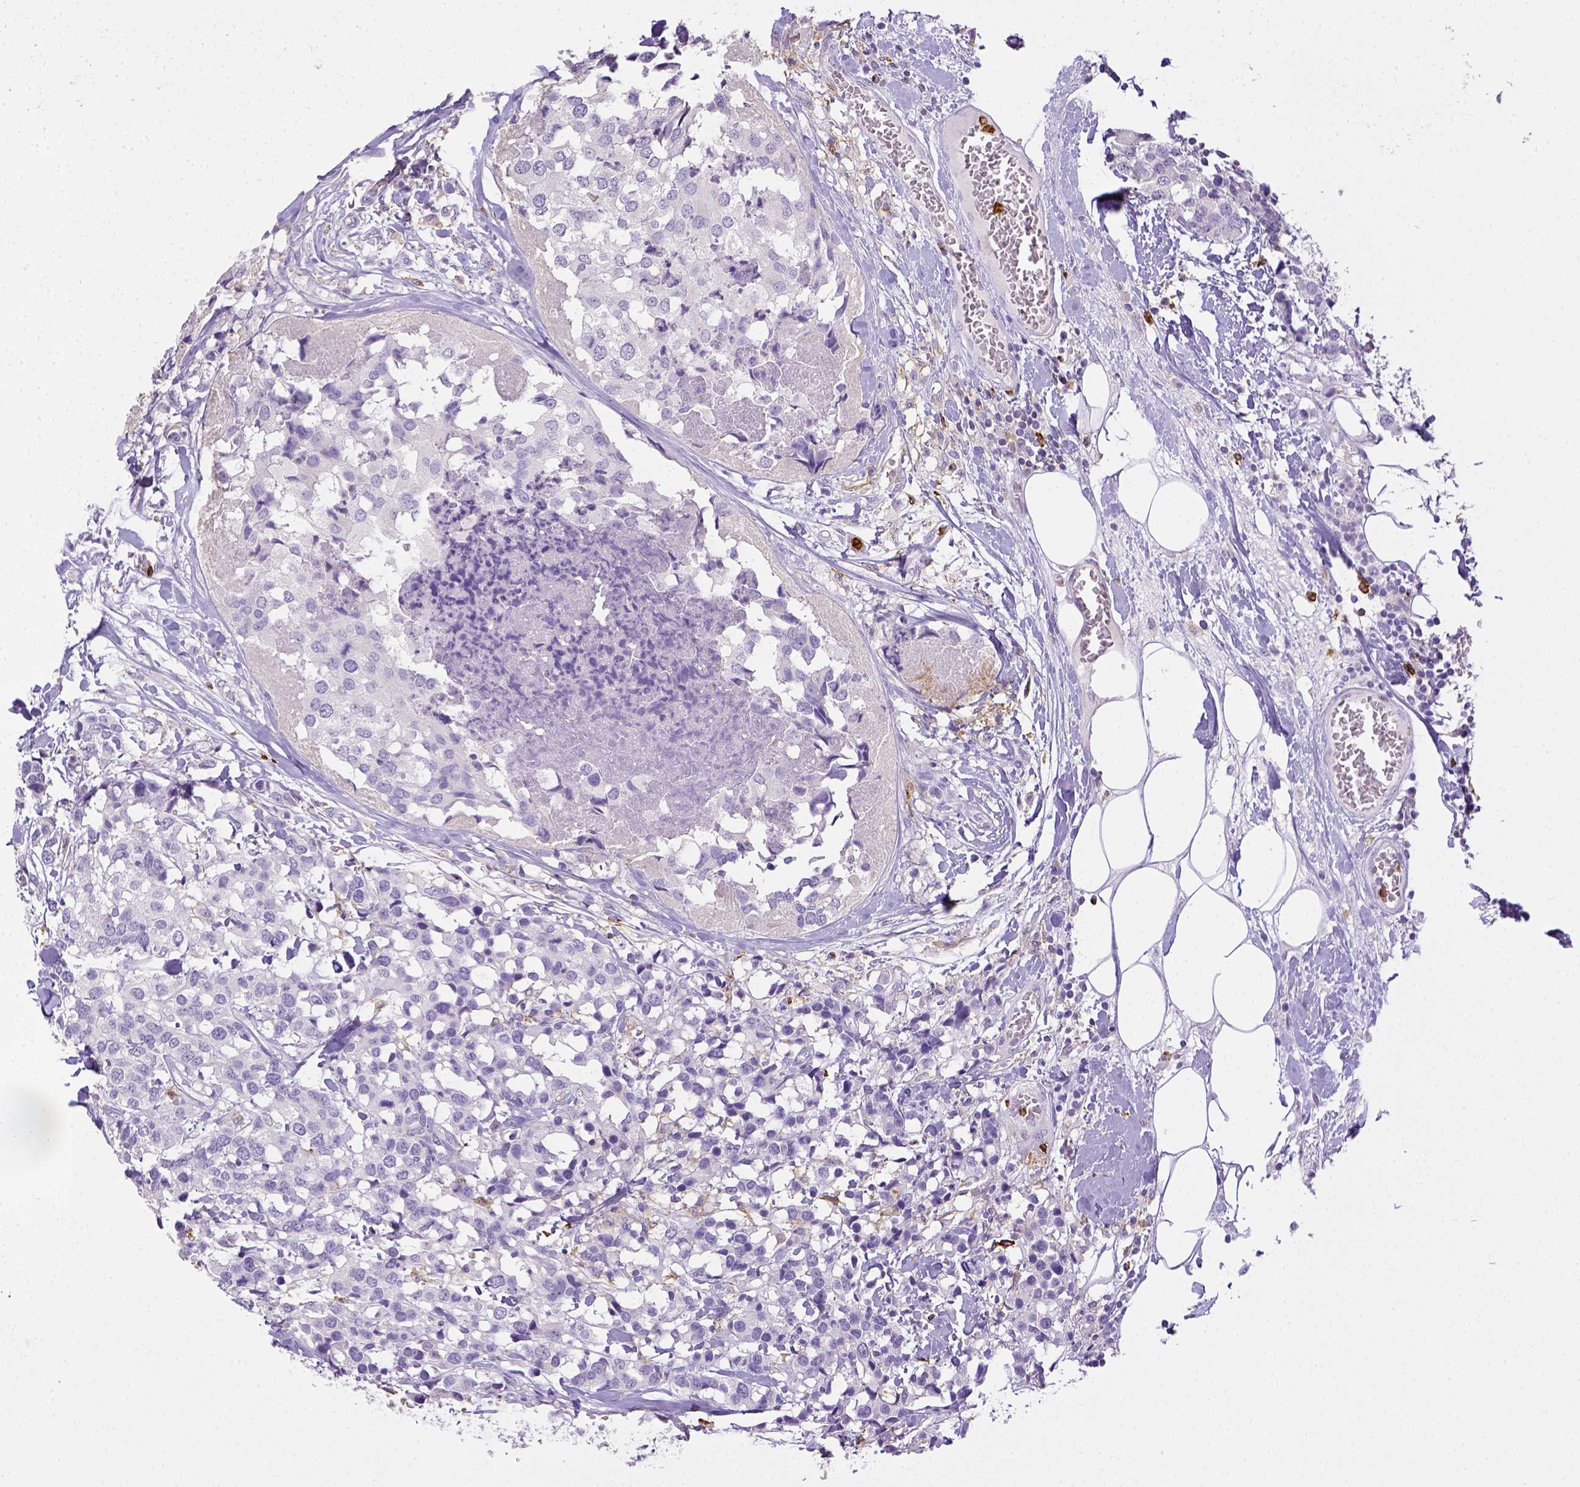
{"staining": {"intensity": "negative", "quantity": "none", "location": "none"}, "tissue": "breast cancer", "cell_type": "Tumor cells", "image_type": "cancer", "snomed": [{"axis": "morphology", "description": "Lobular carcinoma"}, {"axis": "topography", "description": "Breast"}], "caption": "Tumor cells are negative for protein expression in human breast lobular carcinoma.", "gene": "ITGAM", "patient": {"sex": "female", "age": 59}}